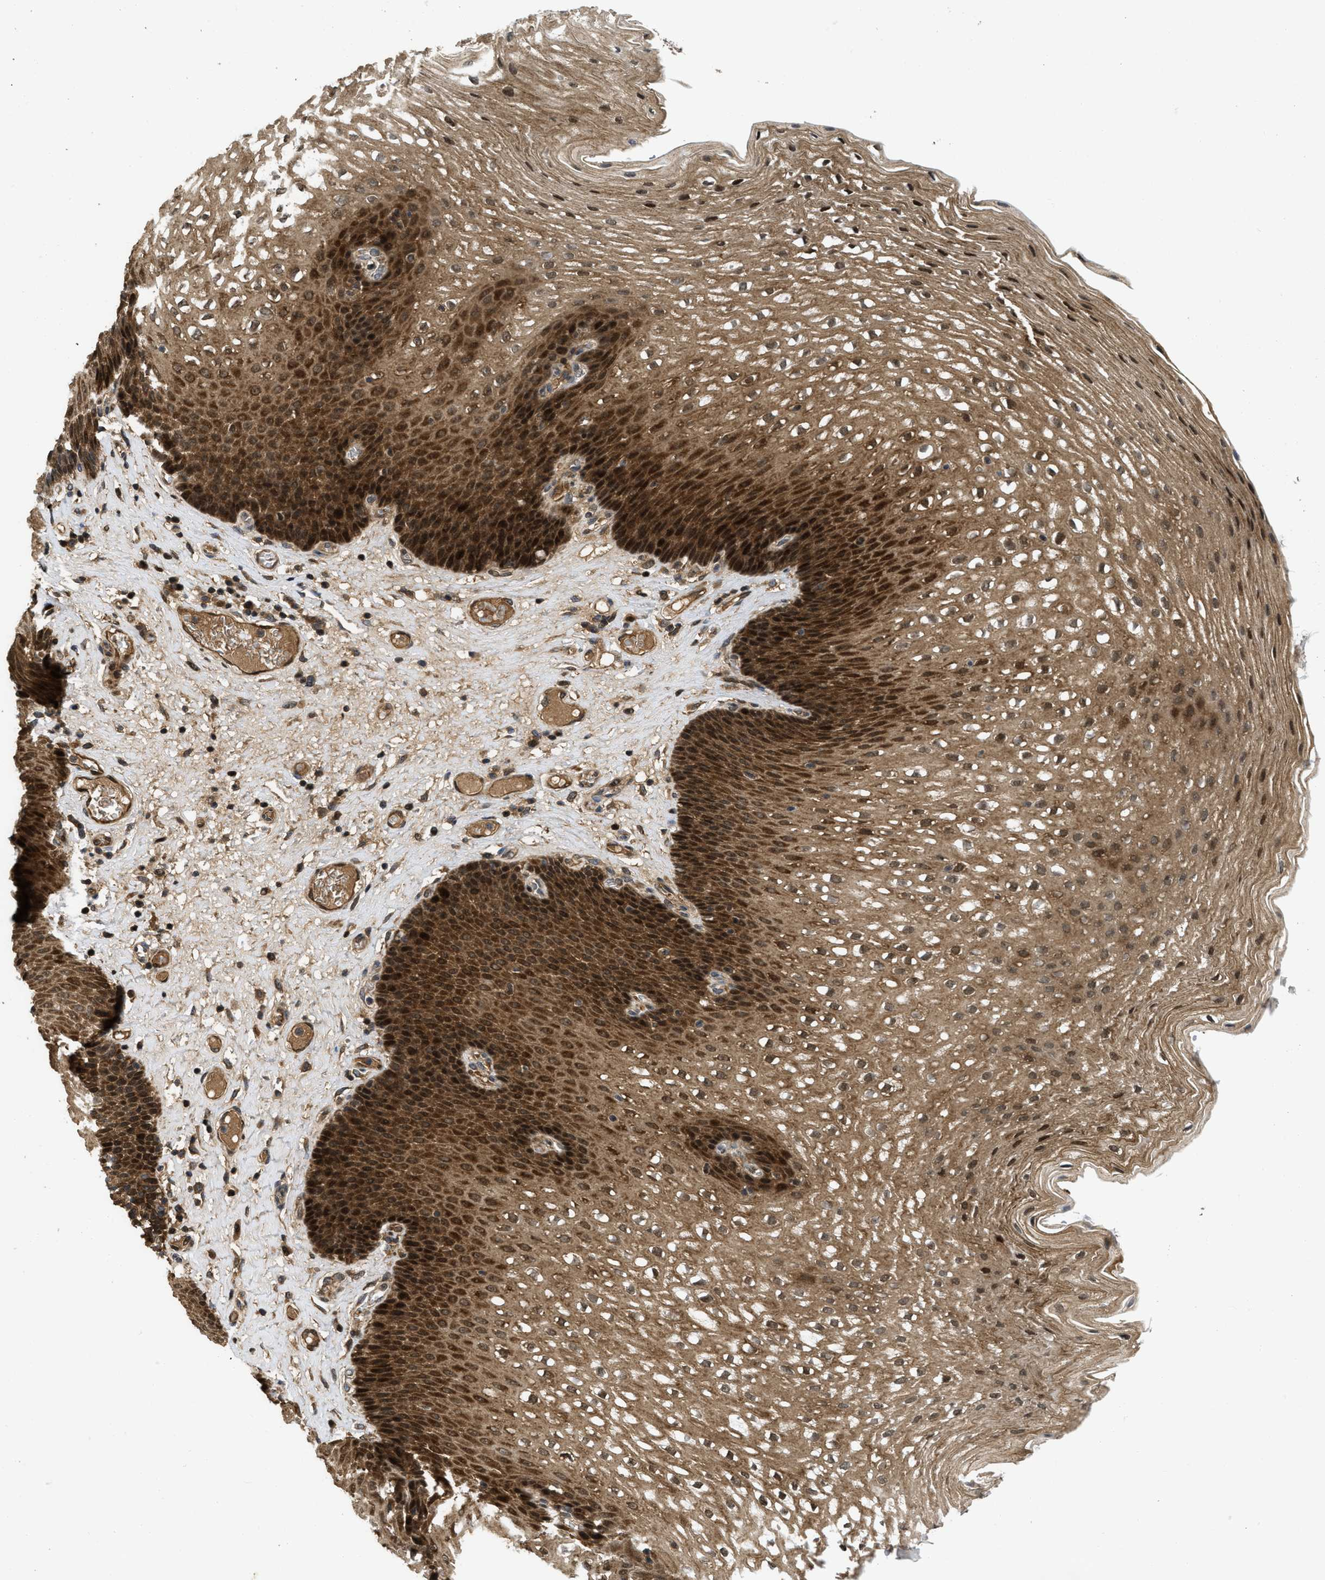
{"staining": {"intensity": "strong", "quantity": "25%-75%", "location": "cytoplasmic/membranous,nuclear"}, "tissue": "esophagus", "cell_type": "Squamous epithelial cells", "image_type": "normal", "snomed": [{"axis": "morphology", "description": "Normal tissue, NOS"}, {"axis": "topography", "description": "Esophagus"}], "caption": "Immunohistochemistry (IHC) (DAB) staining of benign esophagus reveals strong cytoplasmic/membranous,nuclear protein expression in about 25%-75% of squamous epithelial cells.", "gene": "CBR3", "patient": {"sex": "male", "age": 48}}